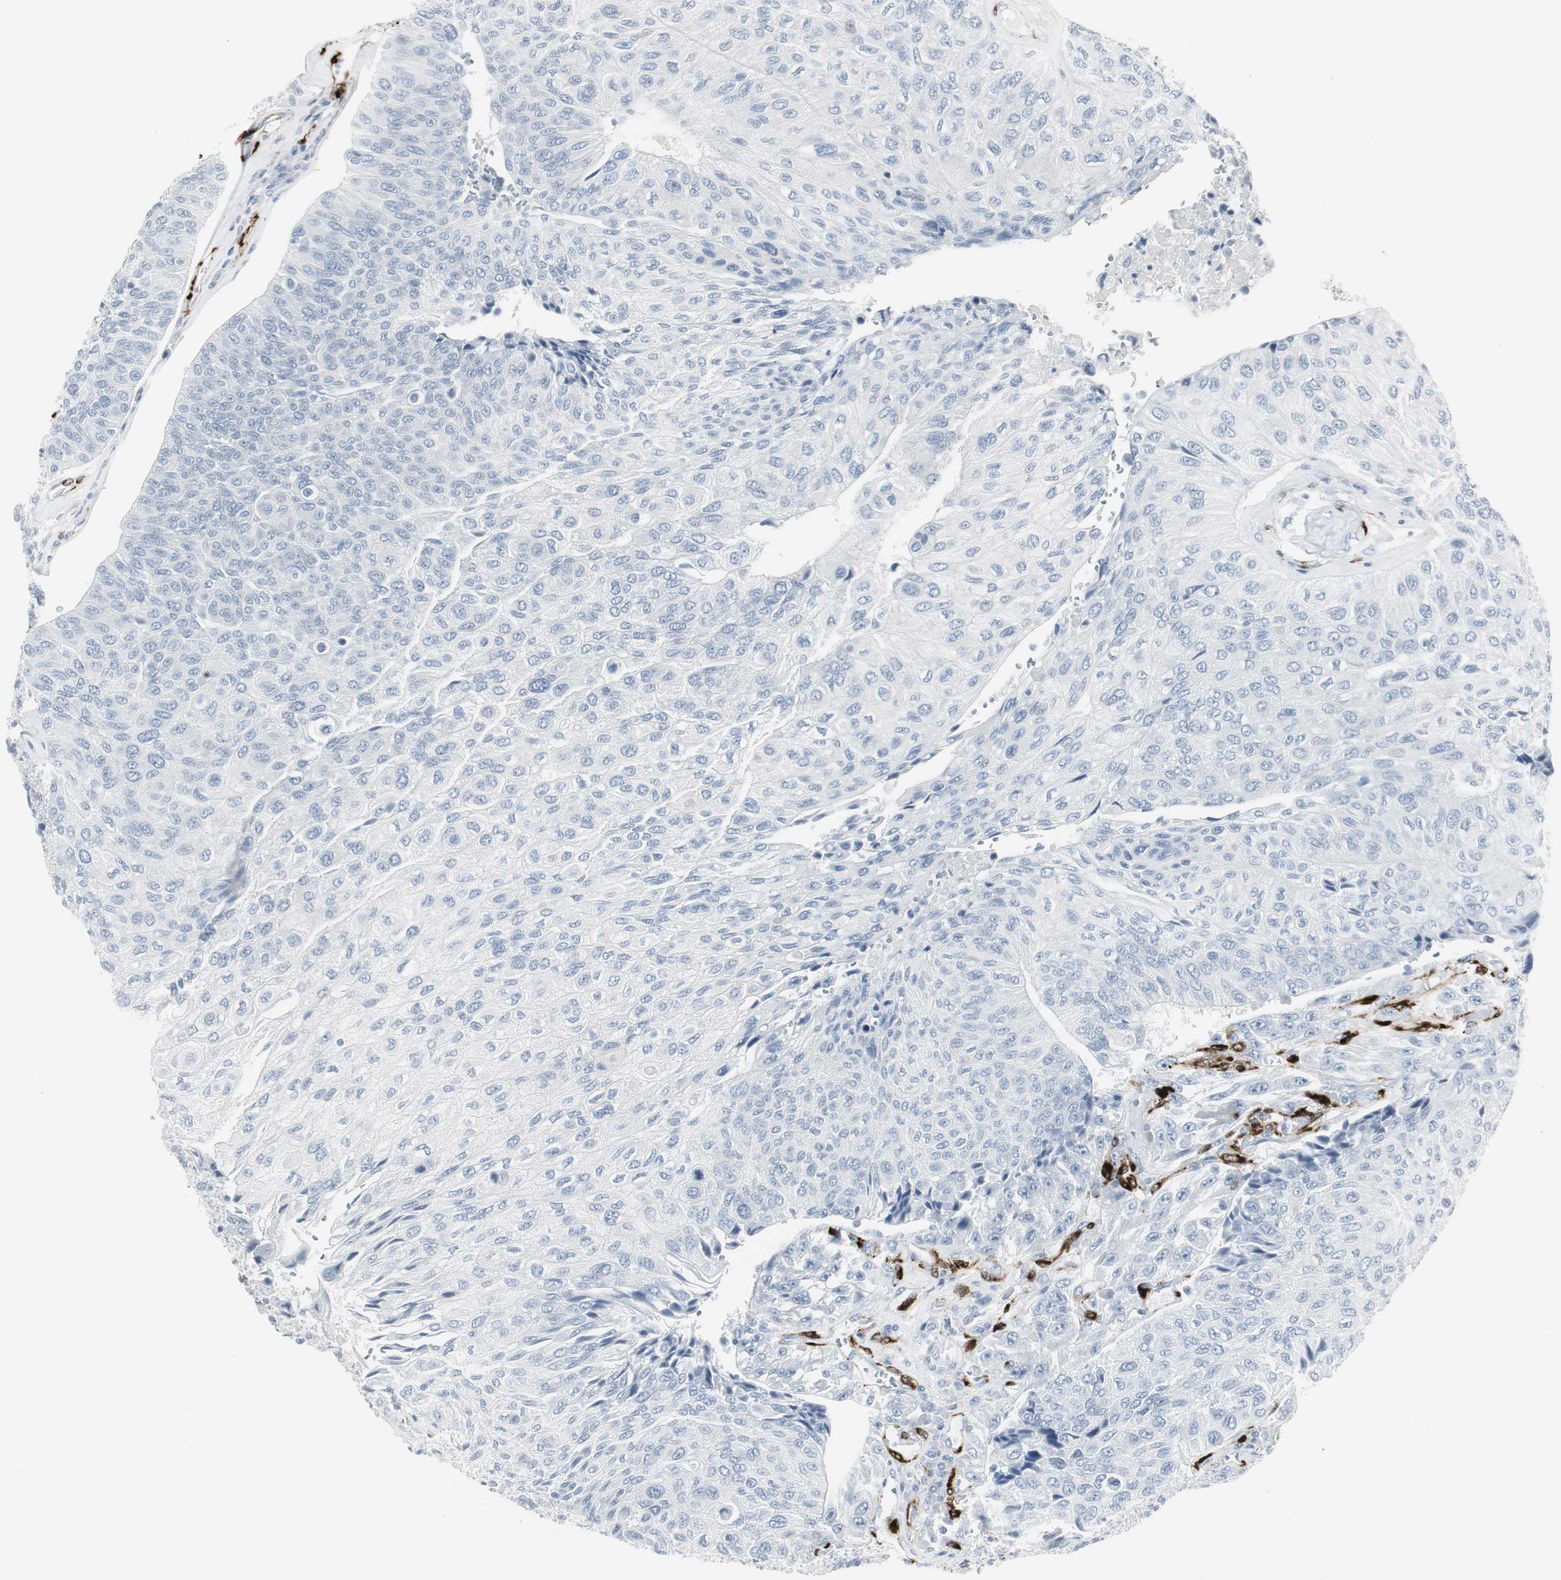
{"staining": {"intensity": "negative", "quantity": "none", "location": "none"}, "tissue": "urothelial cancer", "cell_type": "Tumor cells", "image_type": "cancer", "snomed": [{"axis": "morphology", "description": "Urothelial carcinoma, High grade"}, {"axis": "topography", "description": "Urinary bladder"}], "caption": "Tumor cells show no significant staining in high-grade urothelial carcinoma.", "gene": "PPP1R14A", "patient": {"sex": "male", "age": 66}}